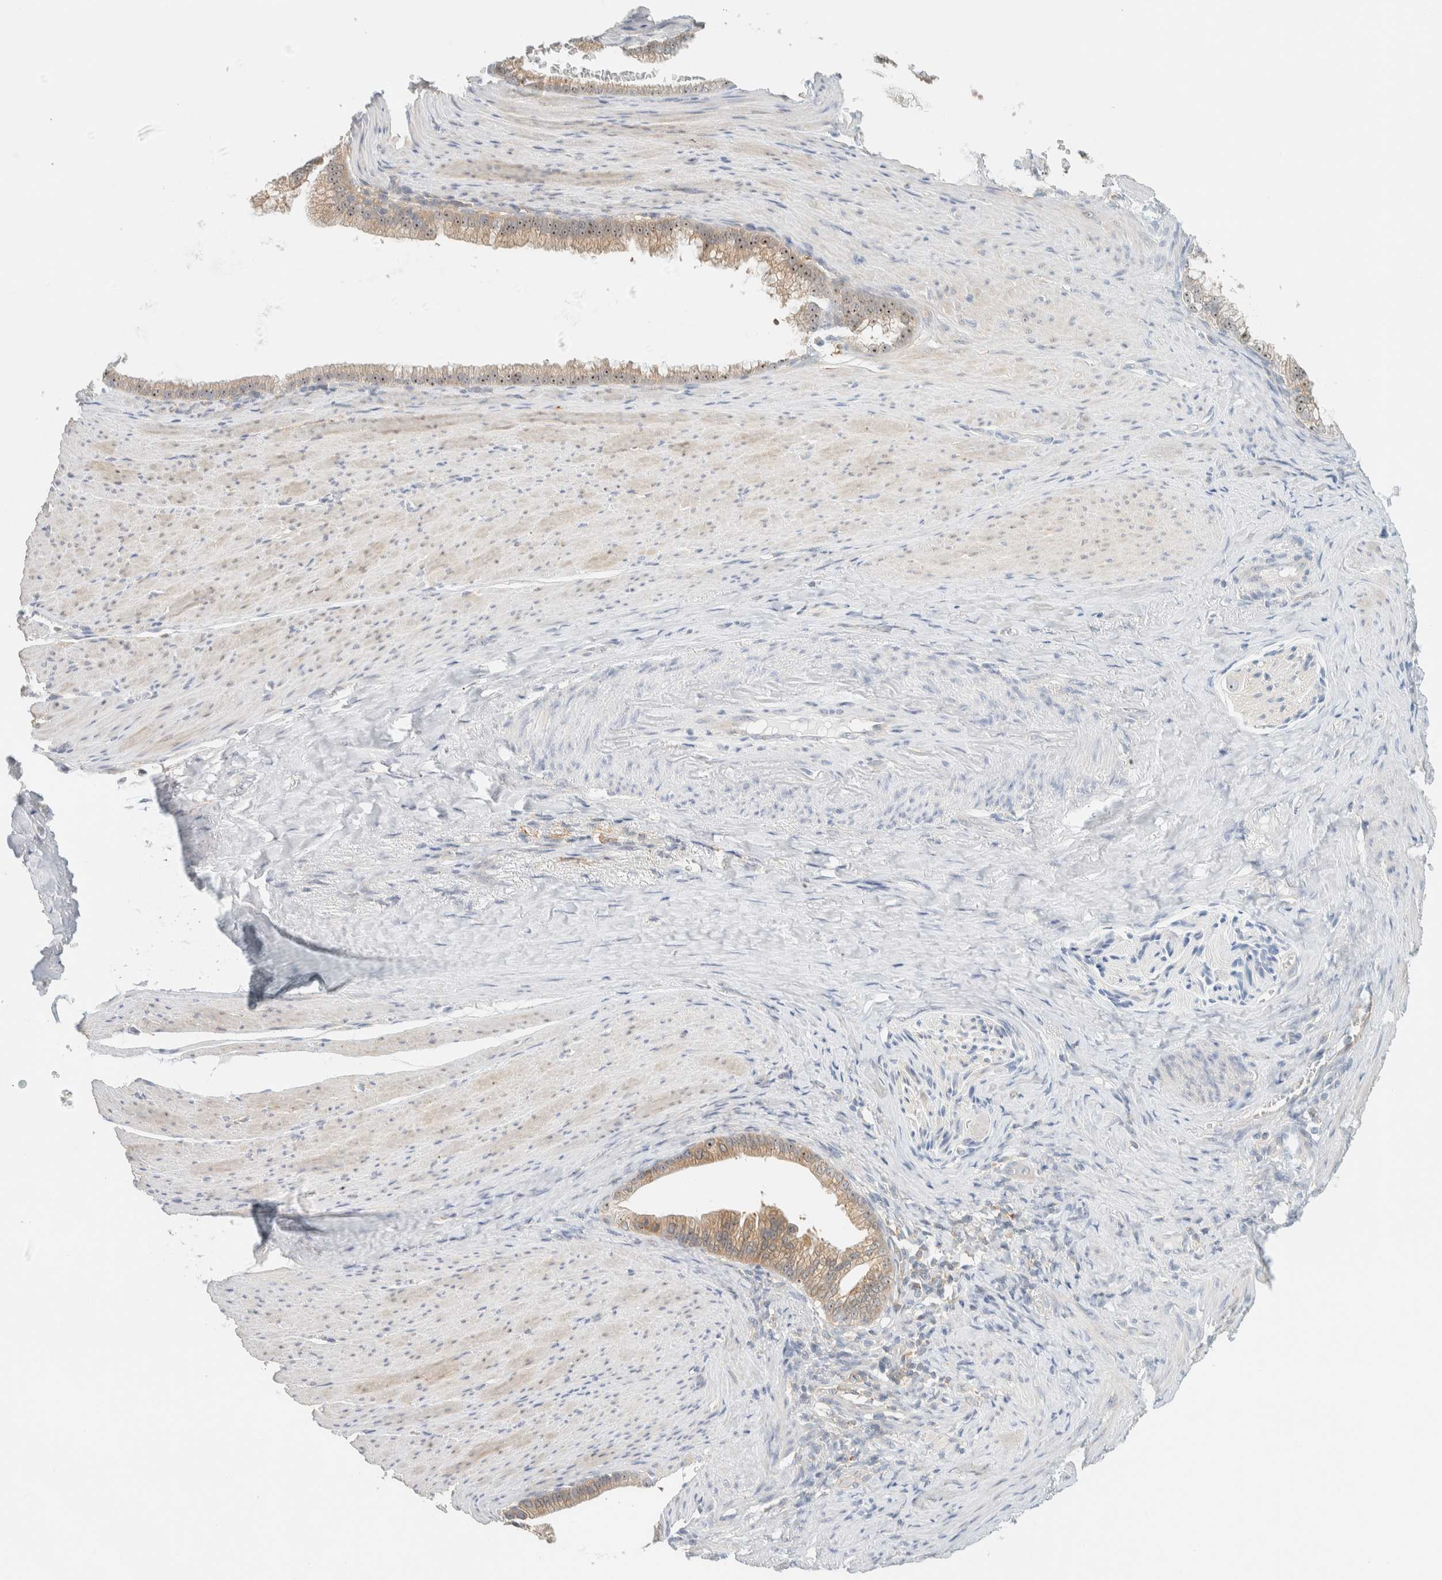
{"staining": {"intensity": "moderate", "quantity": ">75%", "location": "cytoplasmic/membranous,nuclear"}, "tissue": "pancreatic cancer", "cell_type": "Tumor cells", "image_type": "cancer", "snomed": [{"axis": "morphology", "description": "Adenocarcinoma, NOS"}, {"axis": "topography", "description": "Pancreas"}], "caption": "Pancreatic cancer stained for a protein shows moderate cytoplasmic/membranous and nuclear positivity in tumor cells.", "gene": "NDE1", "patient": {"sex": "male", "age": 69}}